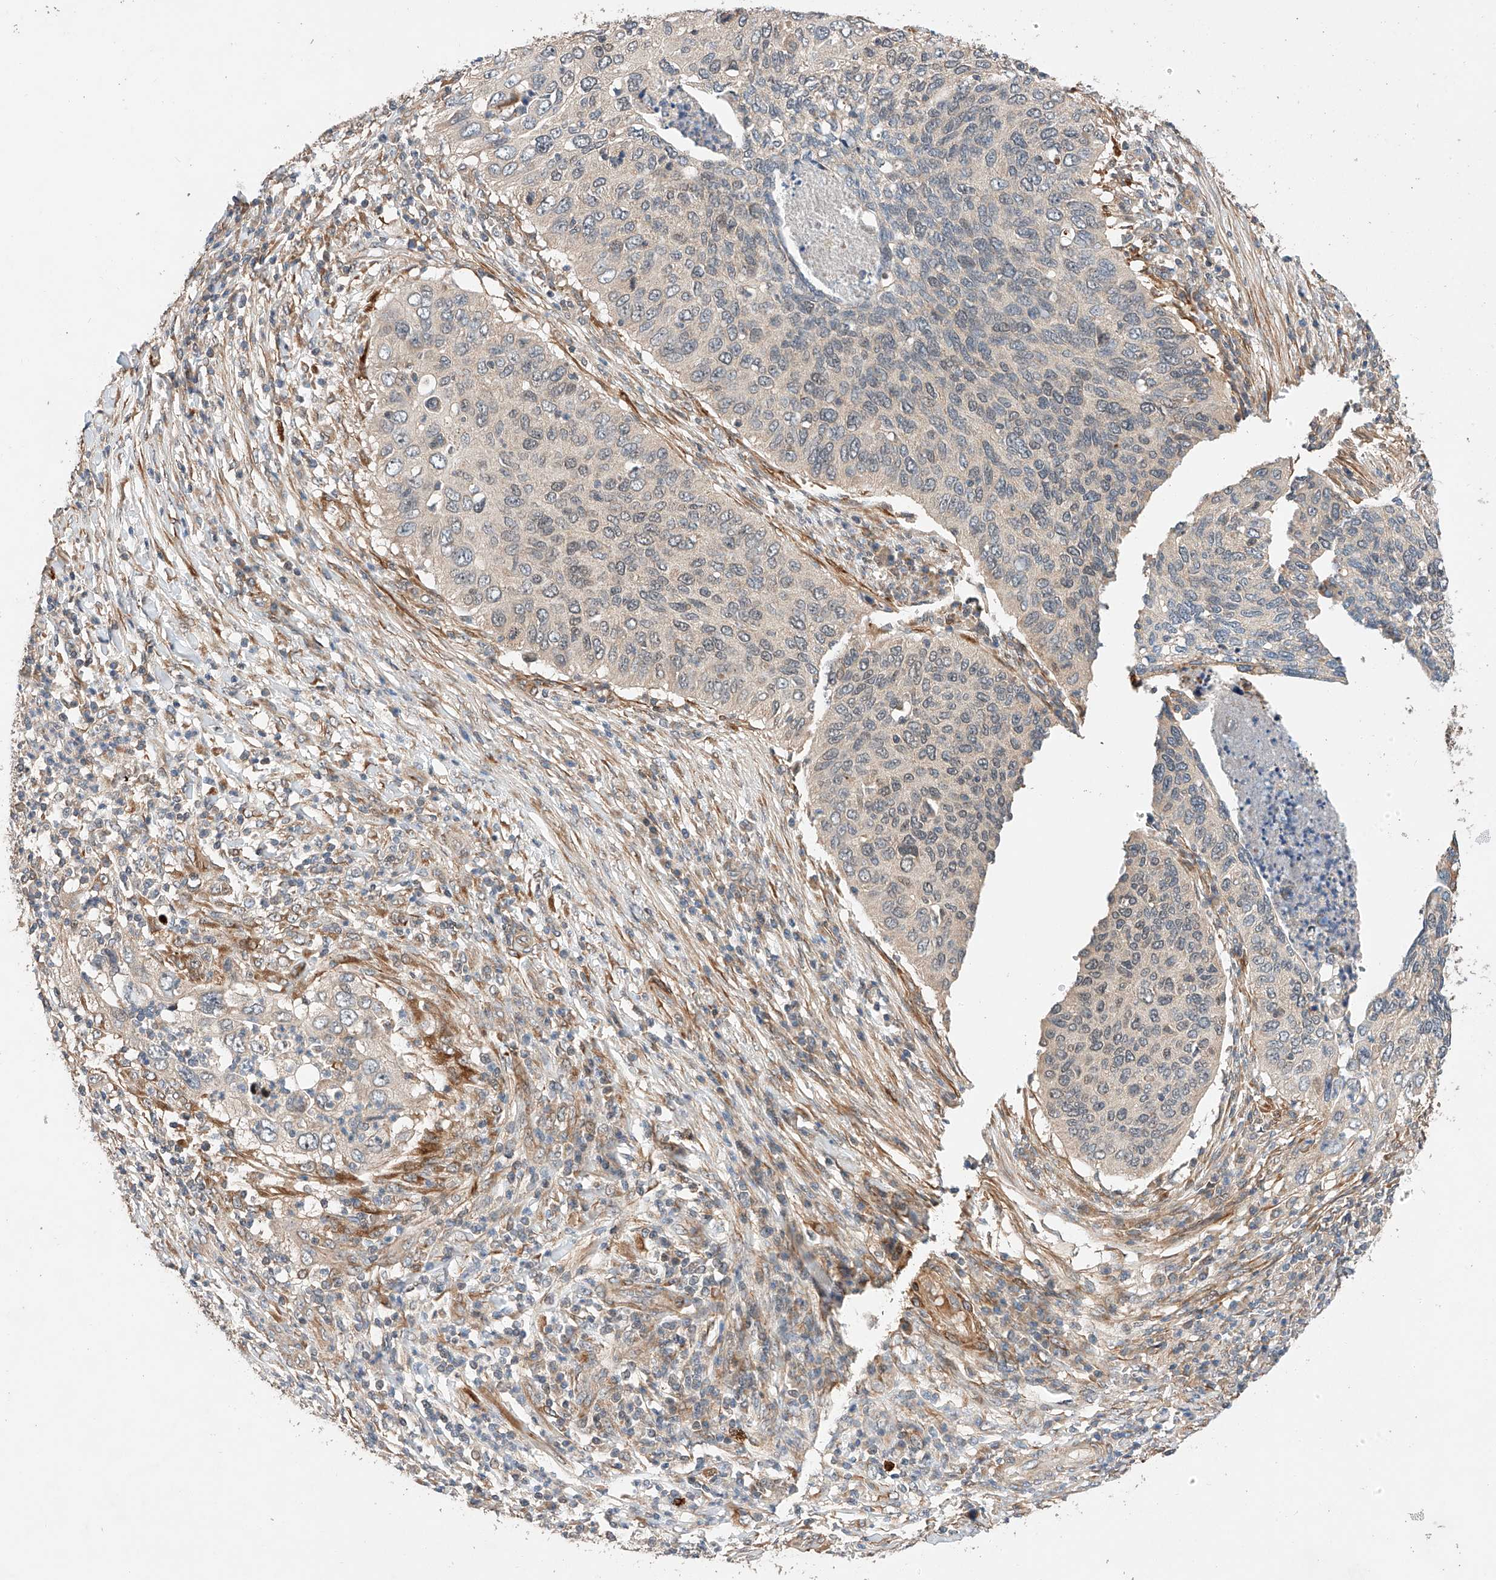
{"staining": {"intensity": "negative", "quantity": "none", "location": "none"}, "tissue": "cervical cancer", "cell_type": "Tumor cells", "image_type": "cancer", "snomed": [{"axis": "morphology", "description": "Squamous cell carcinoma, NOS"}, {"axis": "topography", "description": "Cervix"}], "caption": "This is an immunohistochemistry image of human cervical cancer (squamous cell carcinoma). There is no positivity in tumor cells.", "gene": "RAB23", "patient": {"sex": "female", "age": 38}}